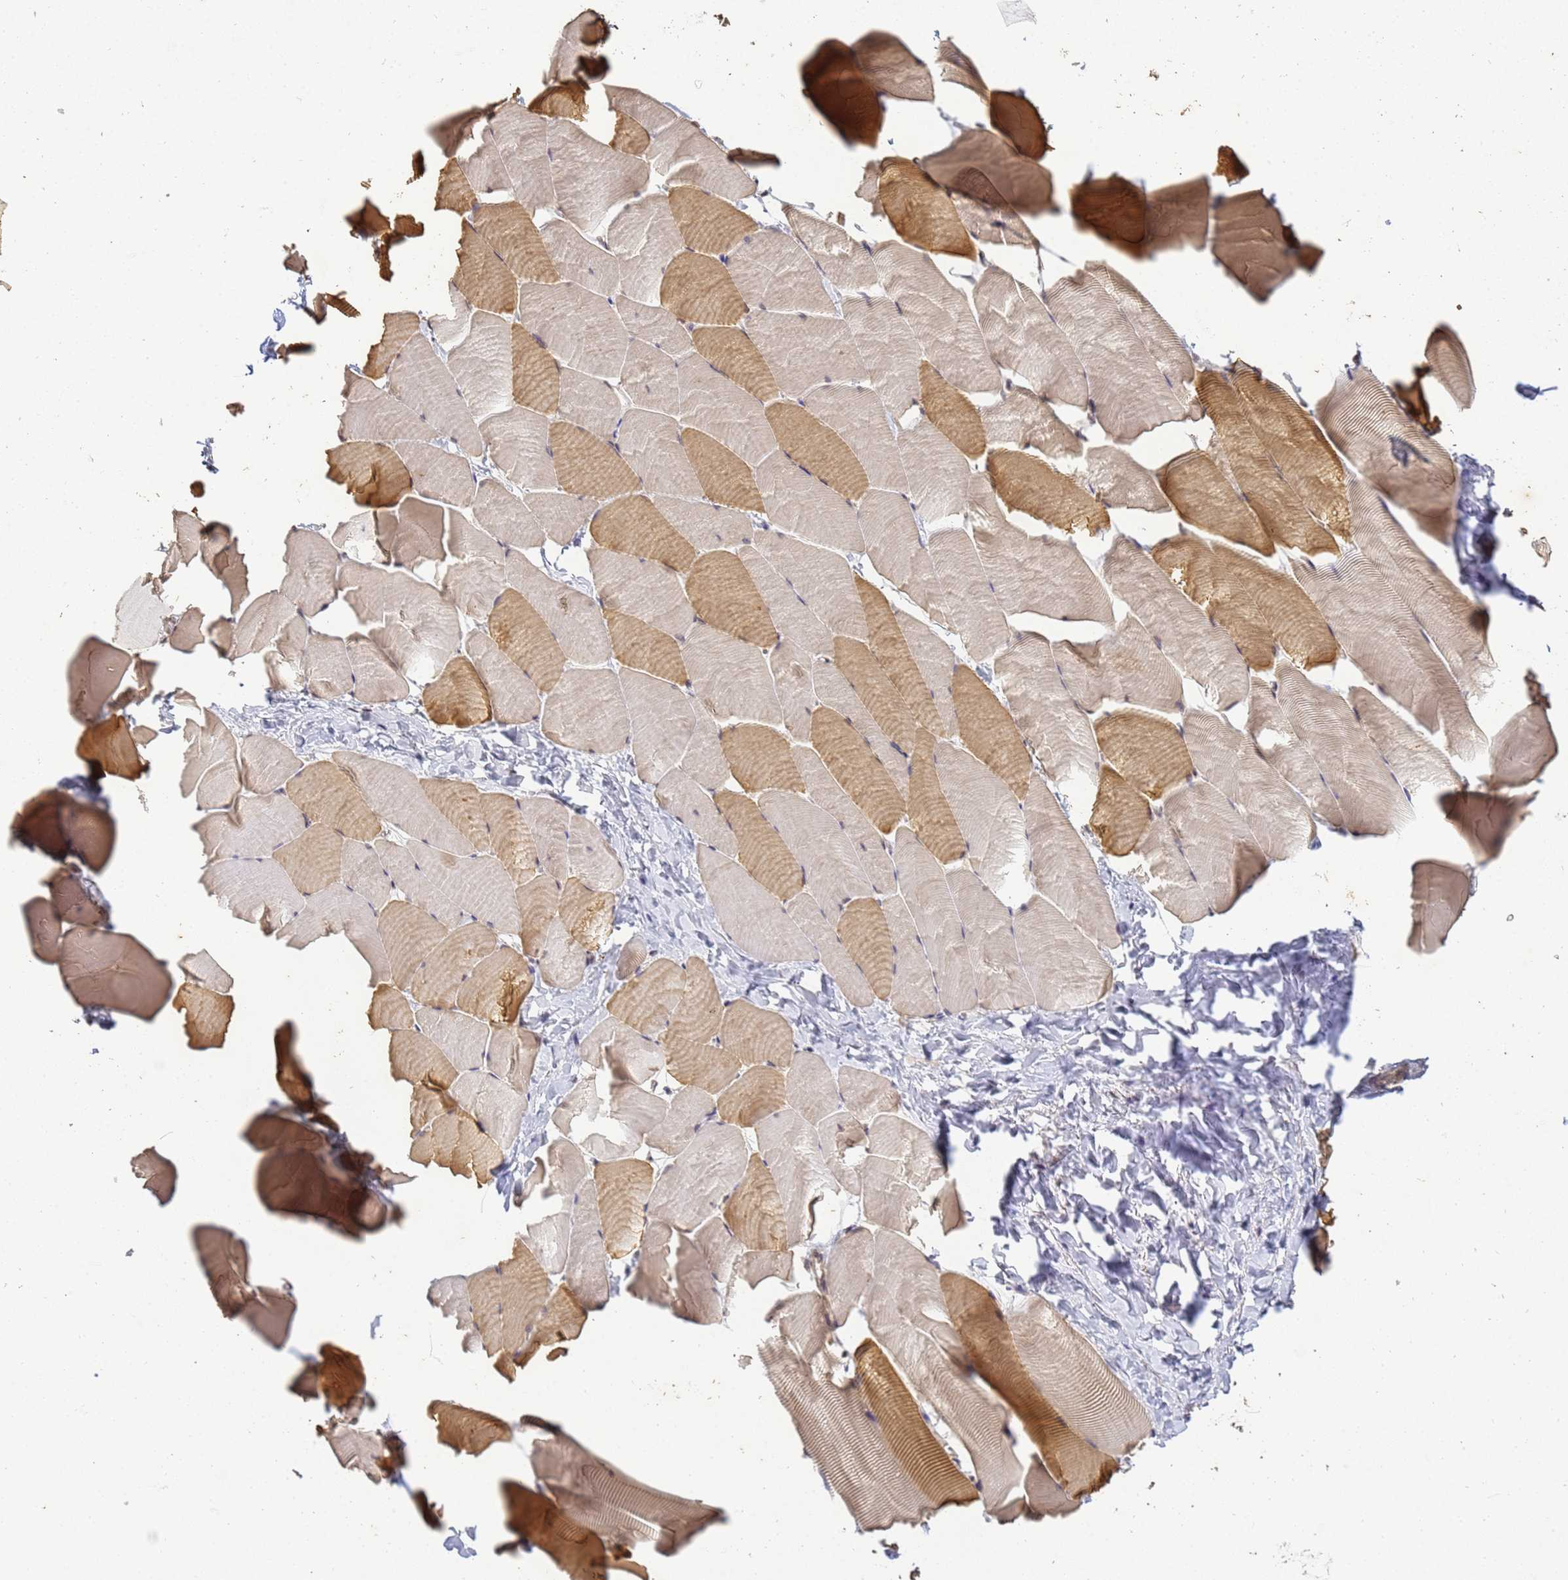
{"staining": {"intensity": "moderate", "quantity": "25%-75%", "location": "cytoplasmic/membranous"}, "tissue": "skeletal muscle", "cell_type": "Myocytes", "image_type": "normal", "snomed": [{"axis": "morphology", "description": "Normal tissue, NOS"}, {"axis": "topography", "description": "Skeletal muscle"}], "caption": "This is an image of immunohistochemistry (IHC) staining of benign skeletal muscle, which shows moderate positivity in the cytoplasmic/membranous of myocytes.", "gene": "MYL7", "patient": {"sex": "male", "age": 25}}